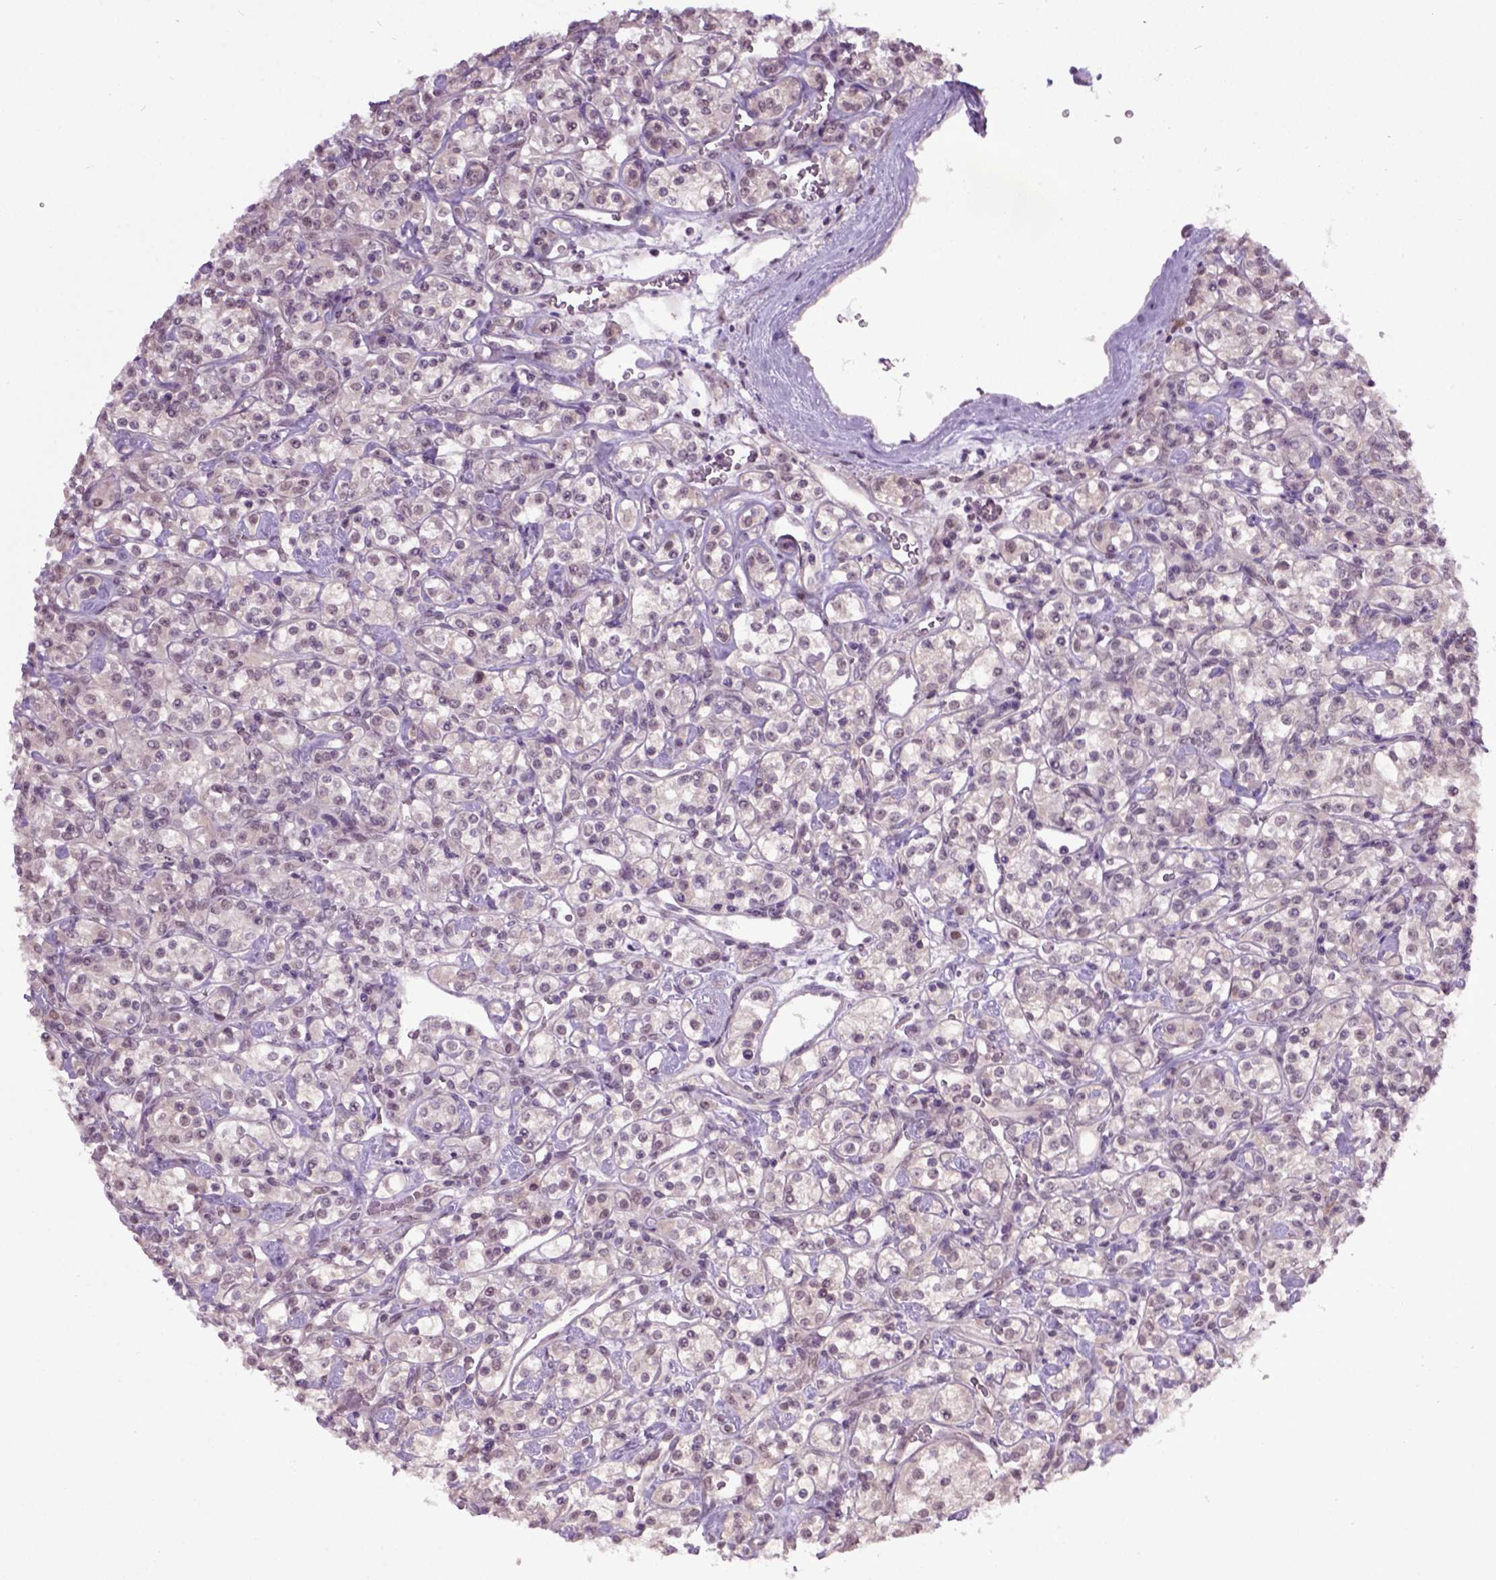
{"staining": {"intensity": "weak", "quantity": "<25%", "location": "nuclear"}, "tissue": "renal cancer", "cell_type": "Tumor cells", "image_type": "cancer", "snomed": [{"axis": "morphology", "description": "Adenocarcinoma, NOS"}, {"axis": "topography", "description": "Kidney"}], "caption": "Immunohistochemical staining of adenocarcinoma (renal) shows no significant staining in tumor cells.", "gene": "RAB43", "patient": {"sex": "male", "age": 77}}